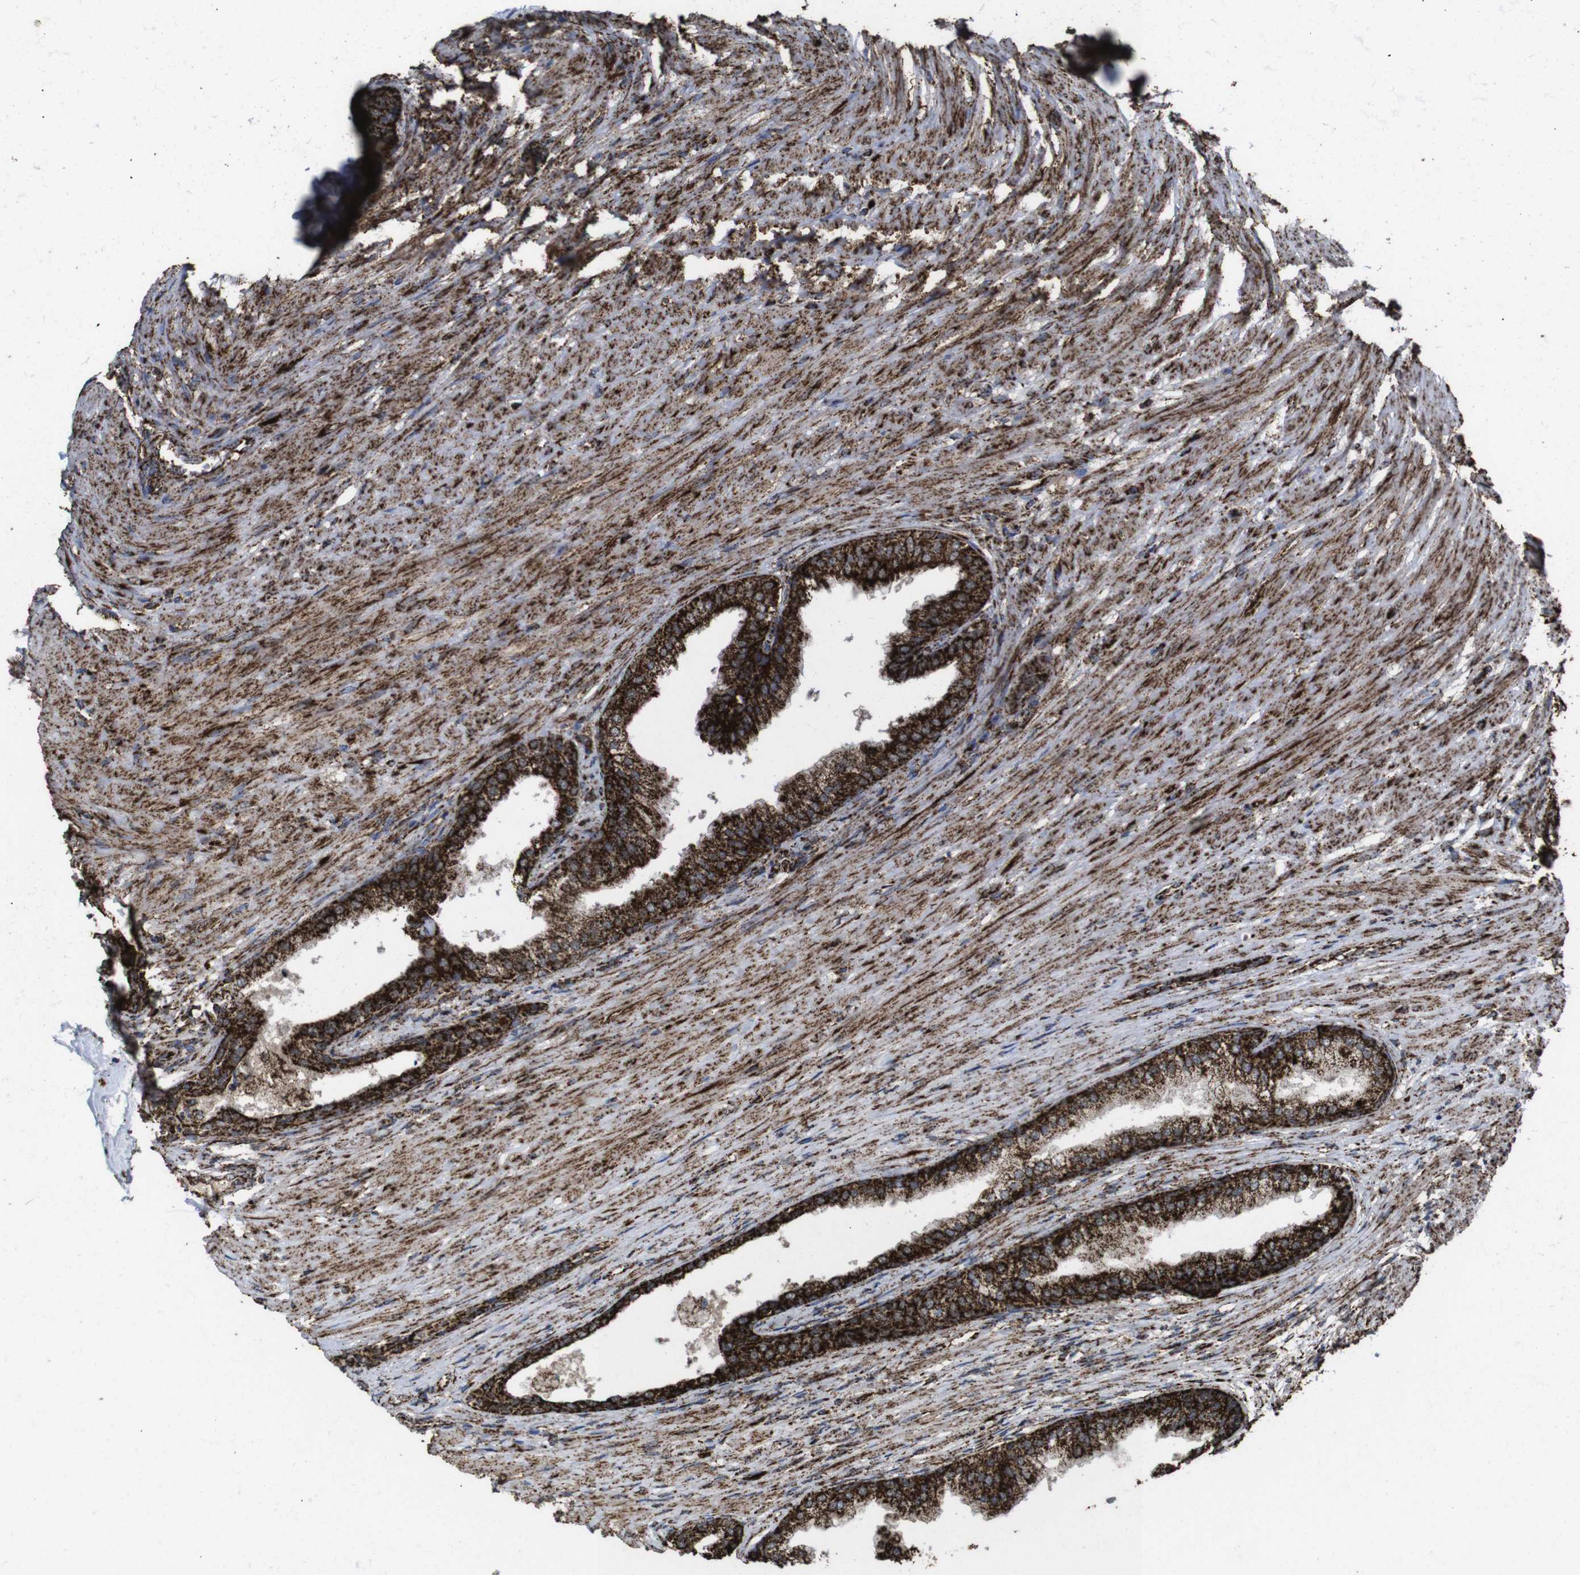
{"staining": {"intensity": "strong", "quantity": ">75%", "location": "cytoplasmic/membranous"}, "tissue": "prostate", "cell_type": "Glandular cells", "image_type": "normal", "snomed": [{"axis": "morphology", "description": "Normal tissue, NOS"}, {"axis": "topography", "description": "Prostate"}], "caption": "Immunohistochemistry photomicrograph of unremarkable human prostate stained for a protein (brown), which displays high levels of strong cytoplasmic/membranous staining in about >75% of glandular cells.", "gene": "ATP5F1A", "patient": {"sex": "male", "age": 76}}